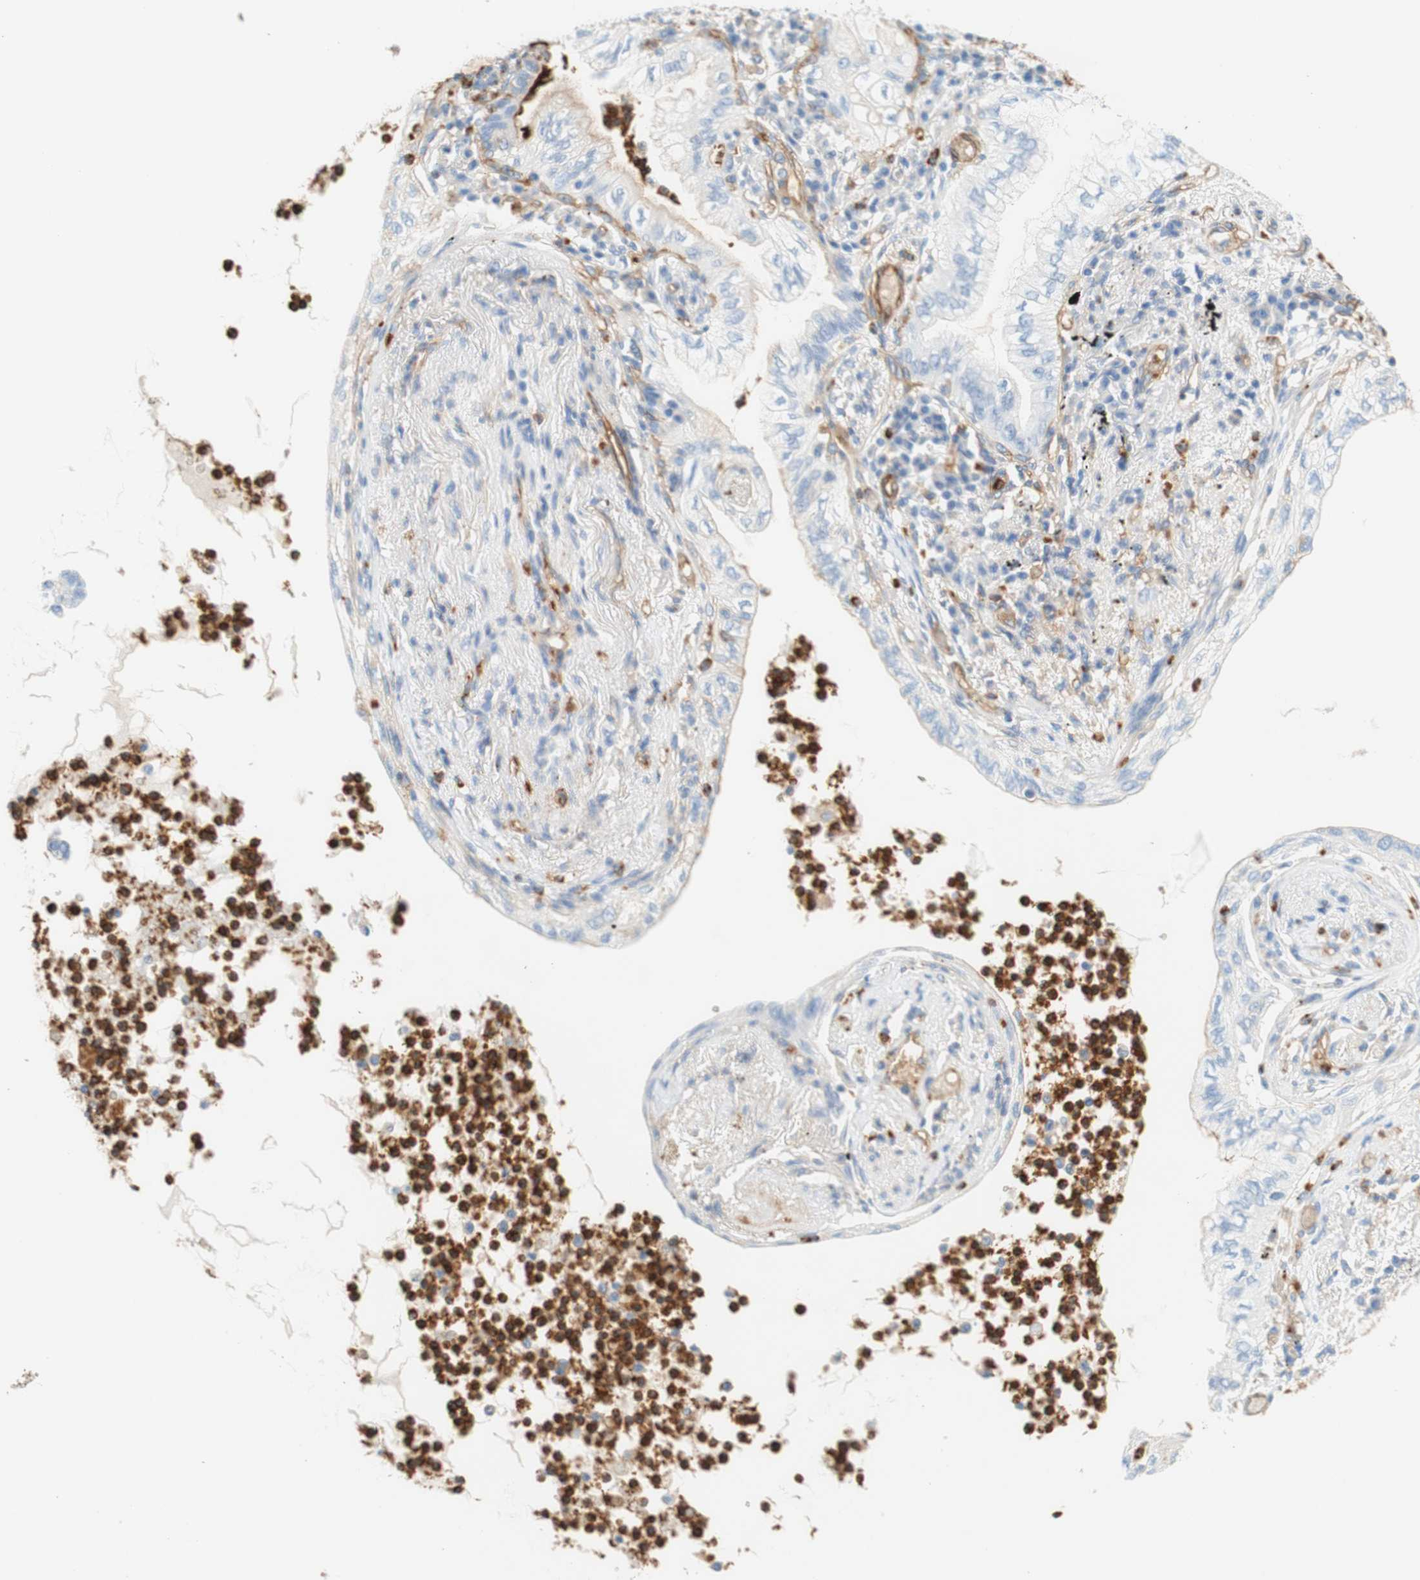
{"staining": {"intensity": "negative", "quantity": "none", "location": "none"}, "tissue": "lung cancer", "cell_type": "Tumor cells", "image_type": "cancer", "snomed": [{"axis": "morphology", "description": "Normal tissue, NOS"}, {"axis": "morphology", "description": "Adenocarcinoma, NOS"}, {"axis": "topography", "description": "Bronchus"}, {"axis": "topography", "description": "Lung"}], "caption": "High power microscopy histopathology image of an immunohistochemistry (IHC) image of lung cancer, revealing no significant staining in tumor cells. (DAB (3,3'-diaminobenzidine) immunohistochemistry, high magnification).", "gene": "STOM", "patient": {"sex": "female", "age": 70}}